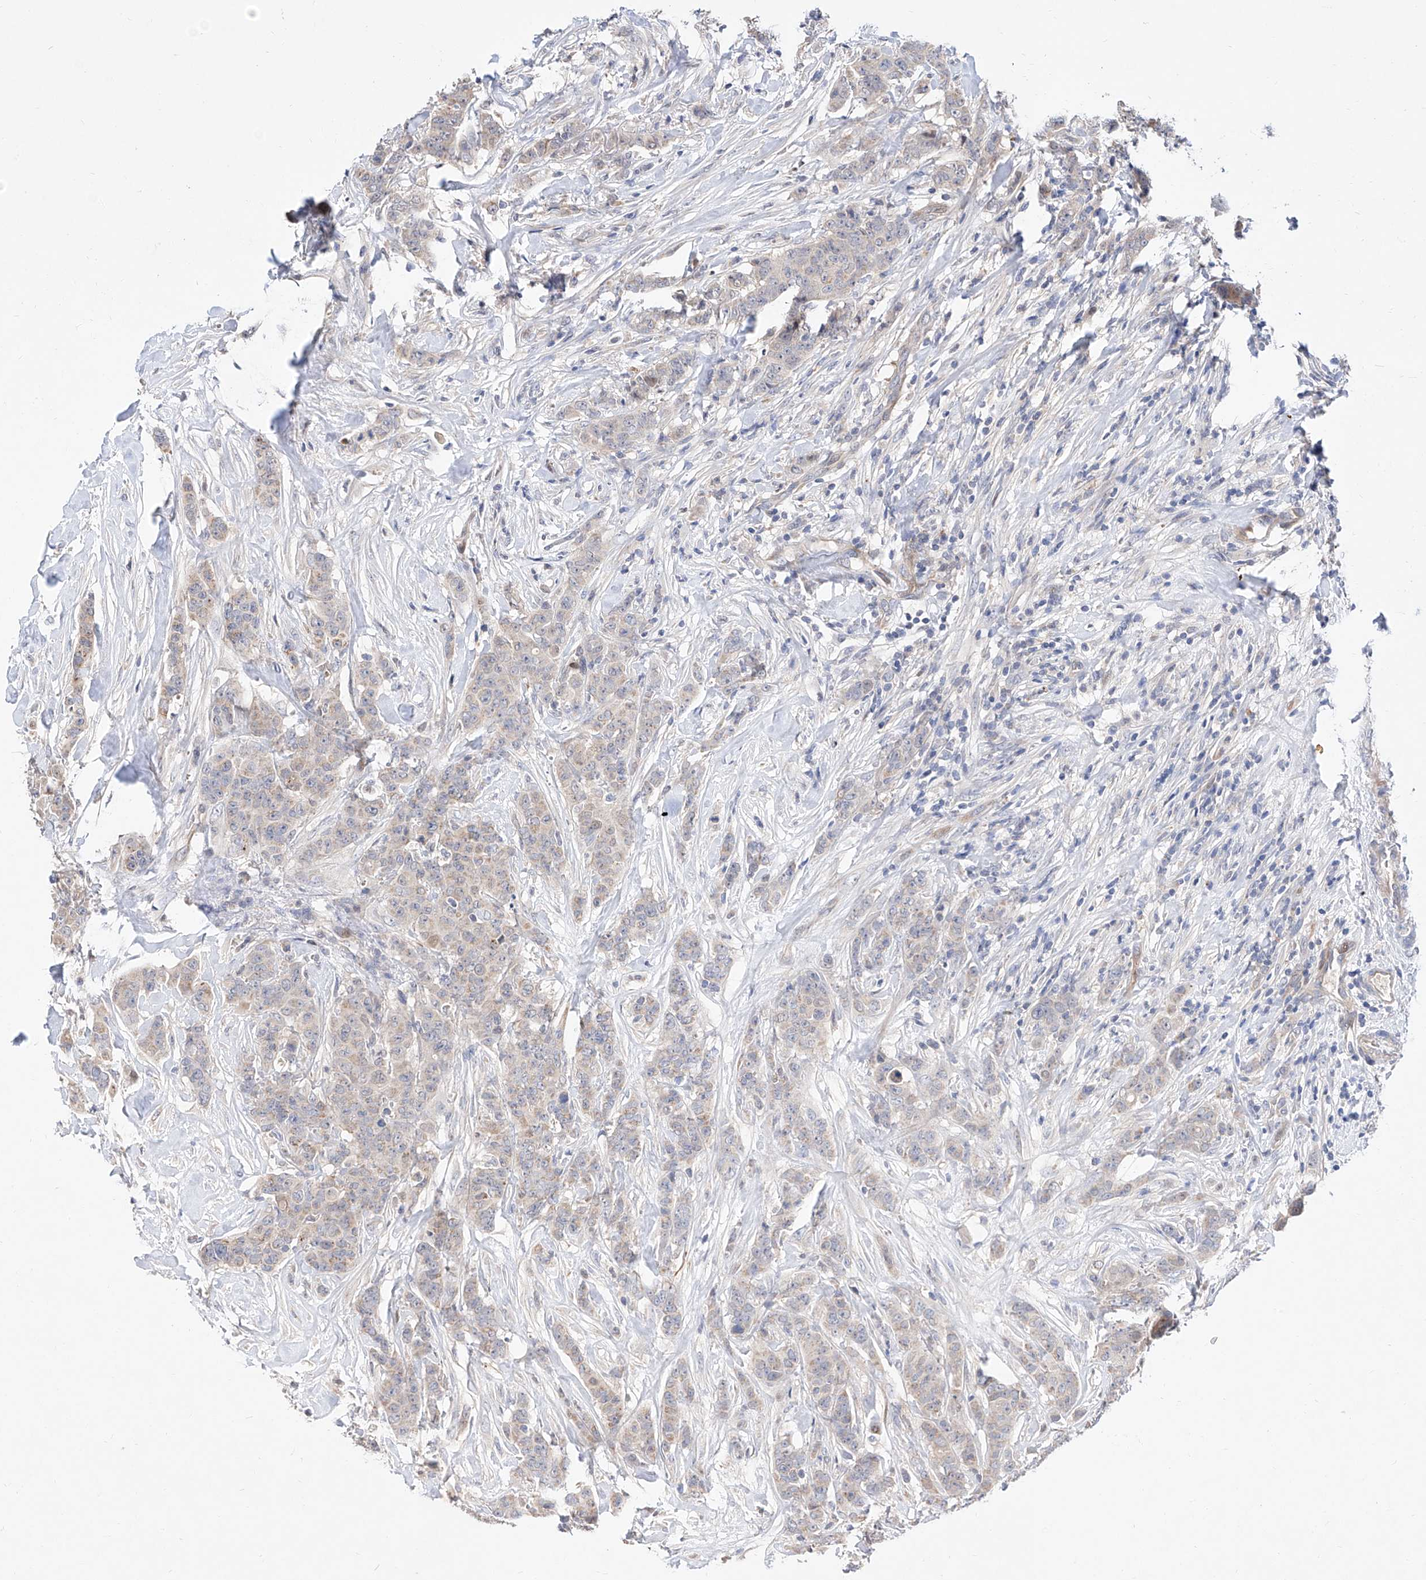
{"staining": {"intensity": "negative", "quantity": "none", "location": "none"}, "tissue": "breast cancer", "cell_type": "Tumor cells", "image_type": "cancer", "snomed": [{"axis": "morphology", "description": "Duct carcinoma"}, {"axis": "topography", "description": "Breast"}], "caption": "There is no significant positivity in tumor cells of breast cancer. (DAB immunohistochemistry visualized using brightfield microscopy, high magnification).", "gene": "FUCA2", "patient": {"sex": "female", "age": 40}}